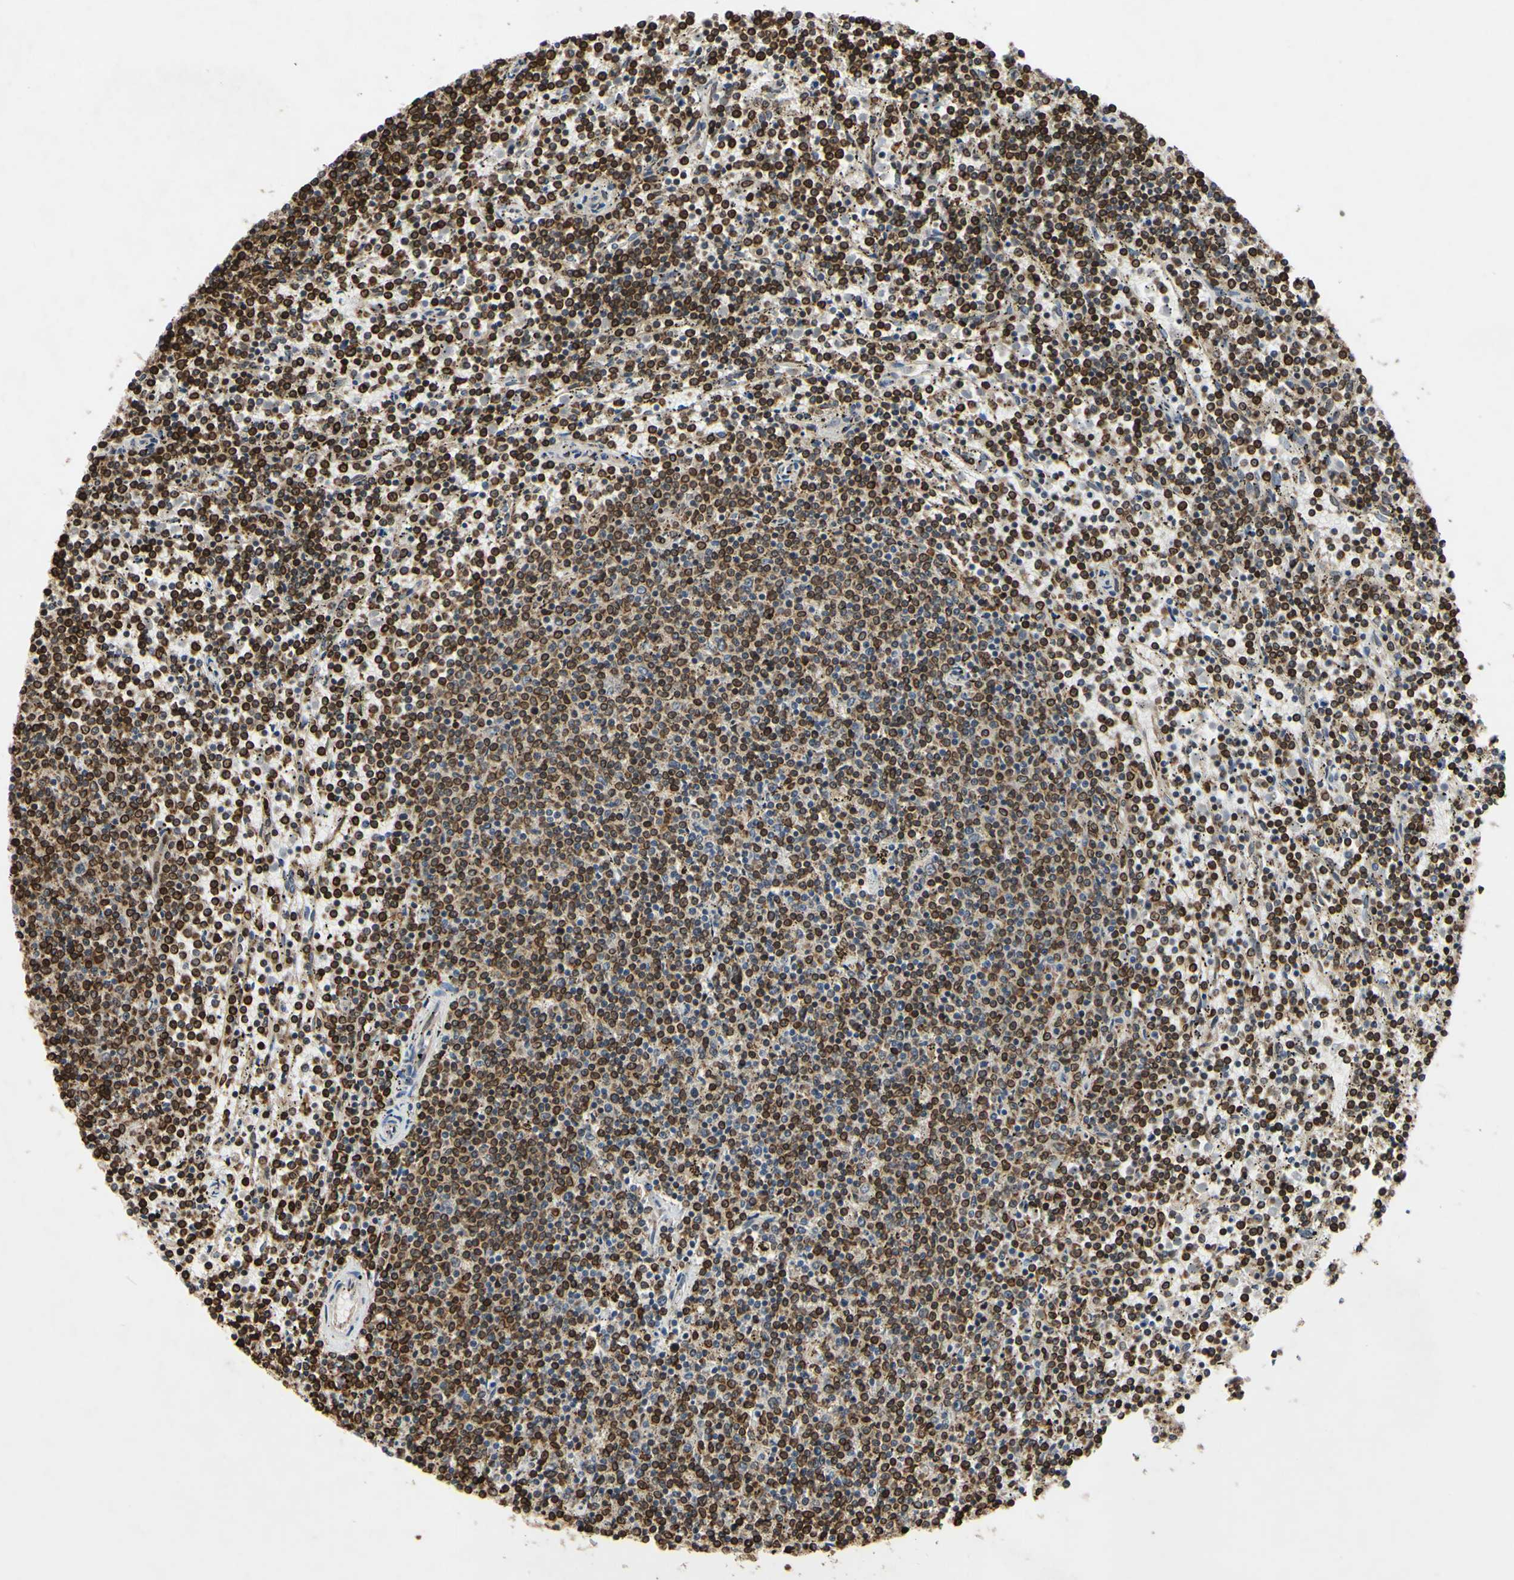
{"staining": {"intensity": "strong", "quantity": ">75%", "location": "cytoplasmic/membranous"}, "tissue": "lymphoma", "cell_type": "Tumor cells", "image_type": "cancer", "snomed": [{"axis": "morphology", "description": "Malignant lymphoma, non-Hodgkin's type, Low grade"}, {"axis": "topography", "description": "Spleen"}], "caption": "A photomicrograph of low-grade malignant lymphoma, non-Hodgkin's type stained for a protein reveals strong cytoplasmic/membranous brown staining in tumor cells.", "gene": "PLXNA2", "patient": {"sex": "female", "age": 50}}